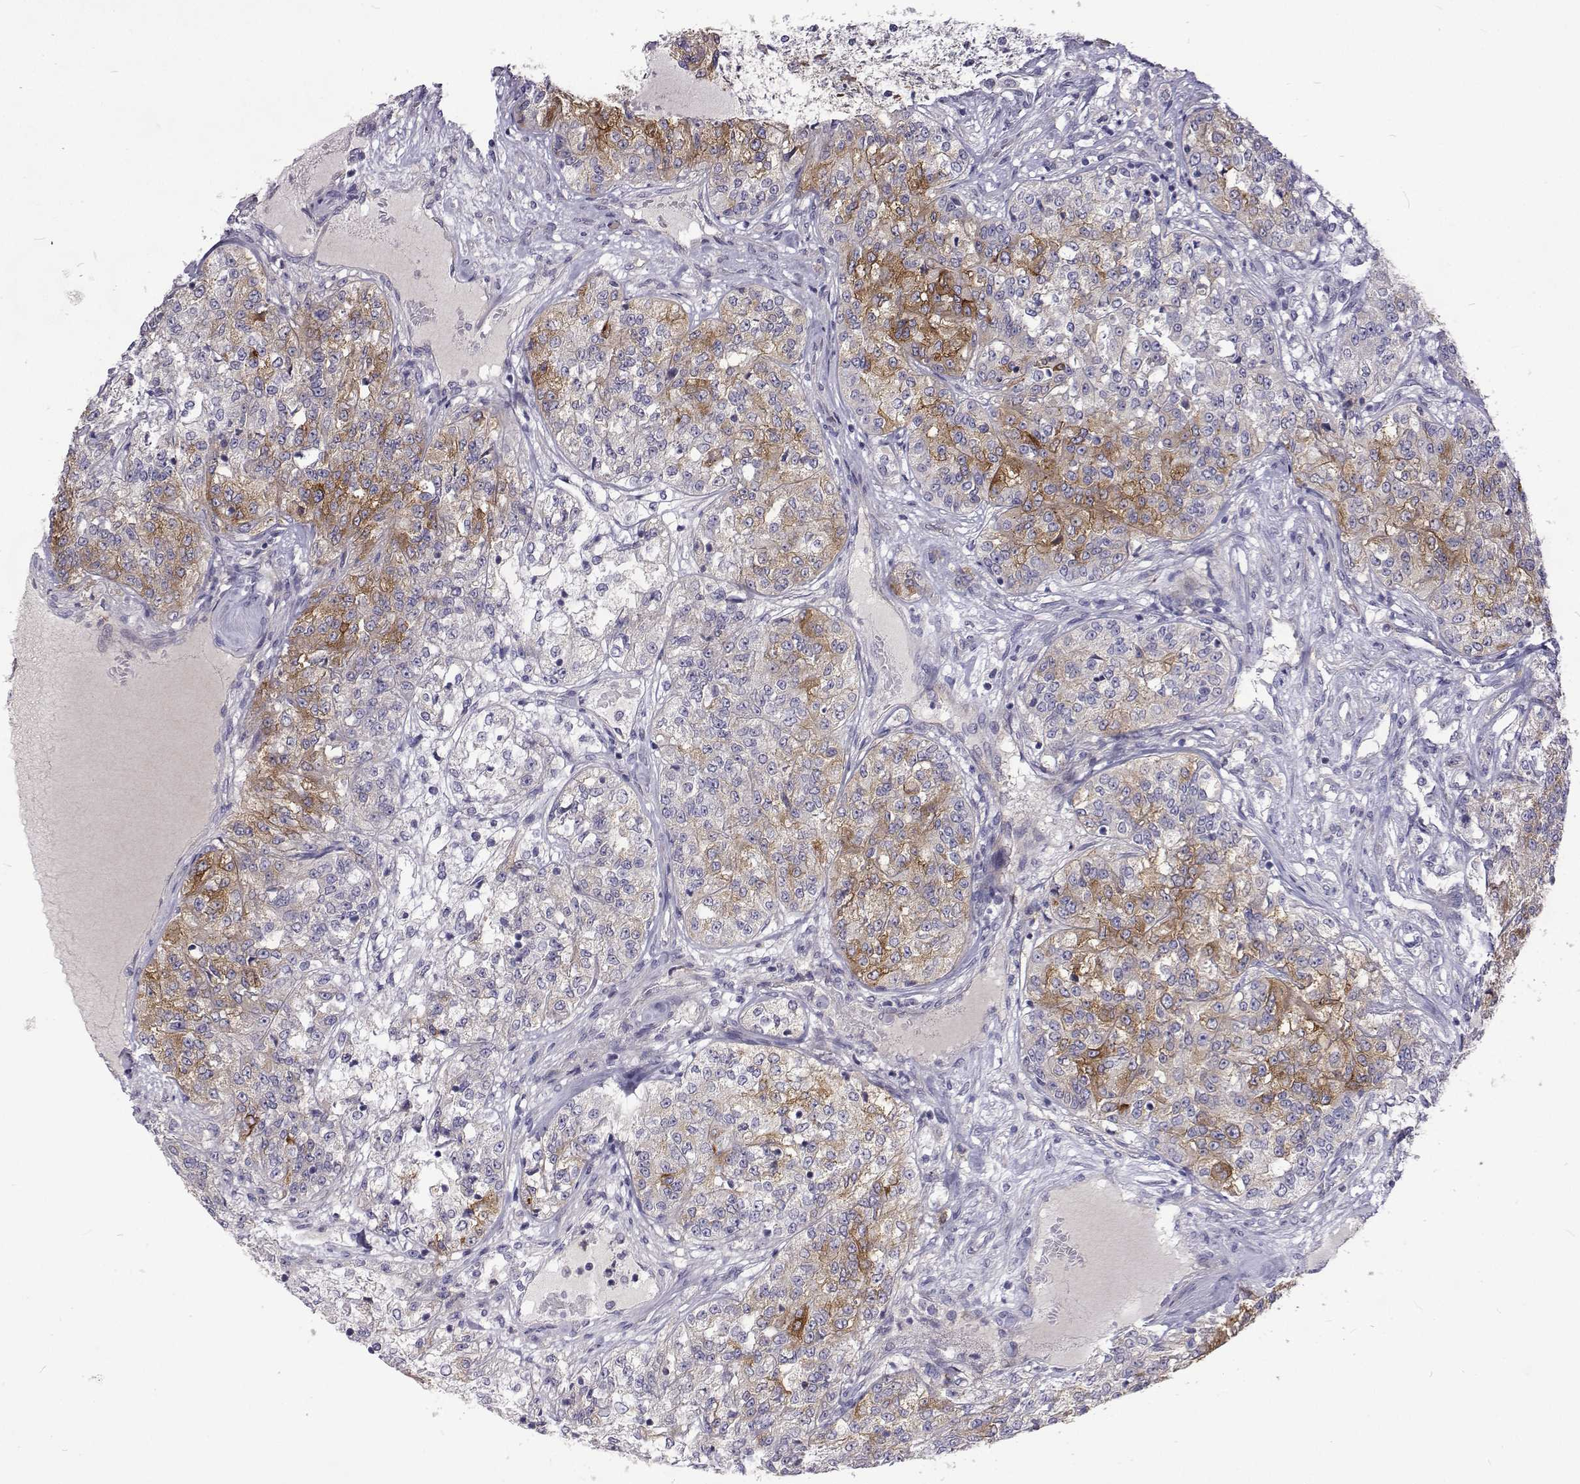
{"staining": {"intensity": "moderate", "quantity": "25%-75%", "location": "cytoplasmic/membranous"}, "tissue": "renal cancer", "cell_type": "Tumor cells", "image_type": "cancer", "snomed": [{"axis": "morphology", "description": "Adenocarcinoma, NOS"}, {"axis": "topography", "description": "Kidney"}], "caption": "Adenocarcinoma (renal) was stained to show a protein in brown. There is medium levels of moderate cytoplasmic/membranous positivity in approximately 25%-75% of tumor cells.", "gene": "NPR3", "patient": {"sex": "female", "age": 63}}